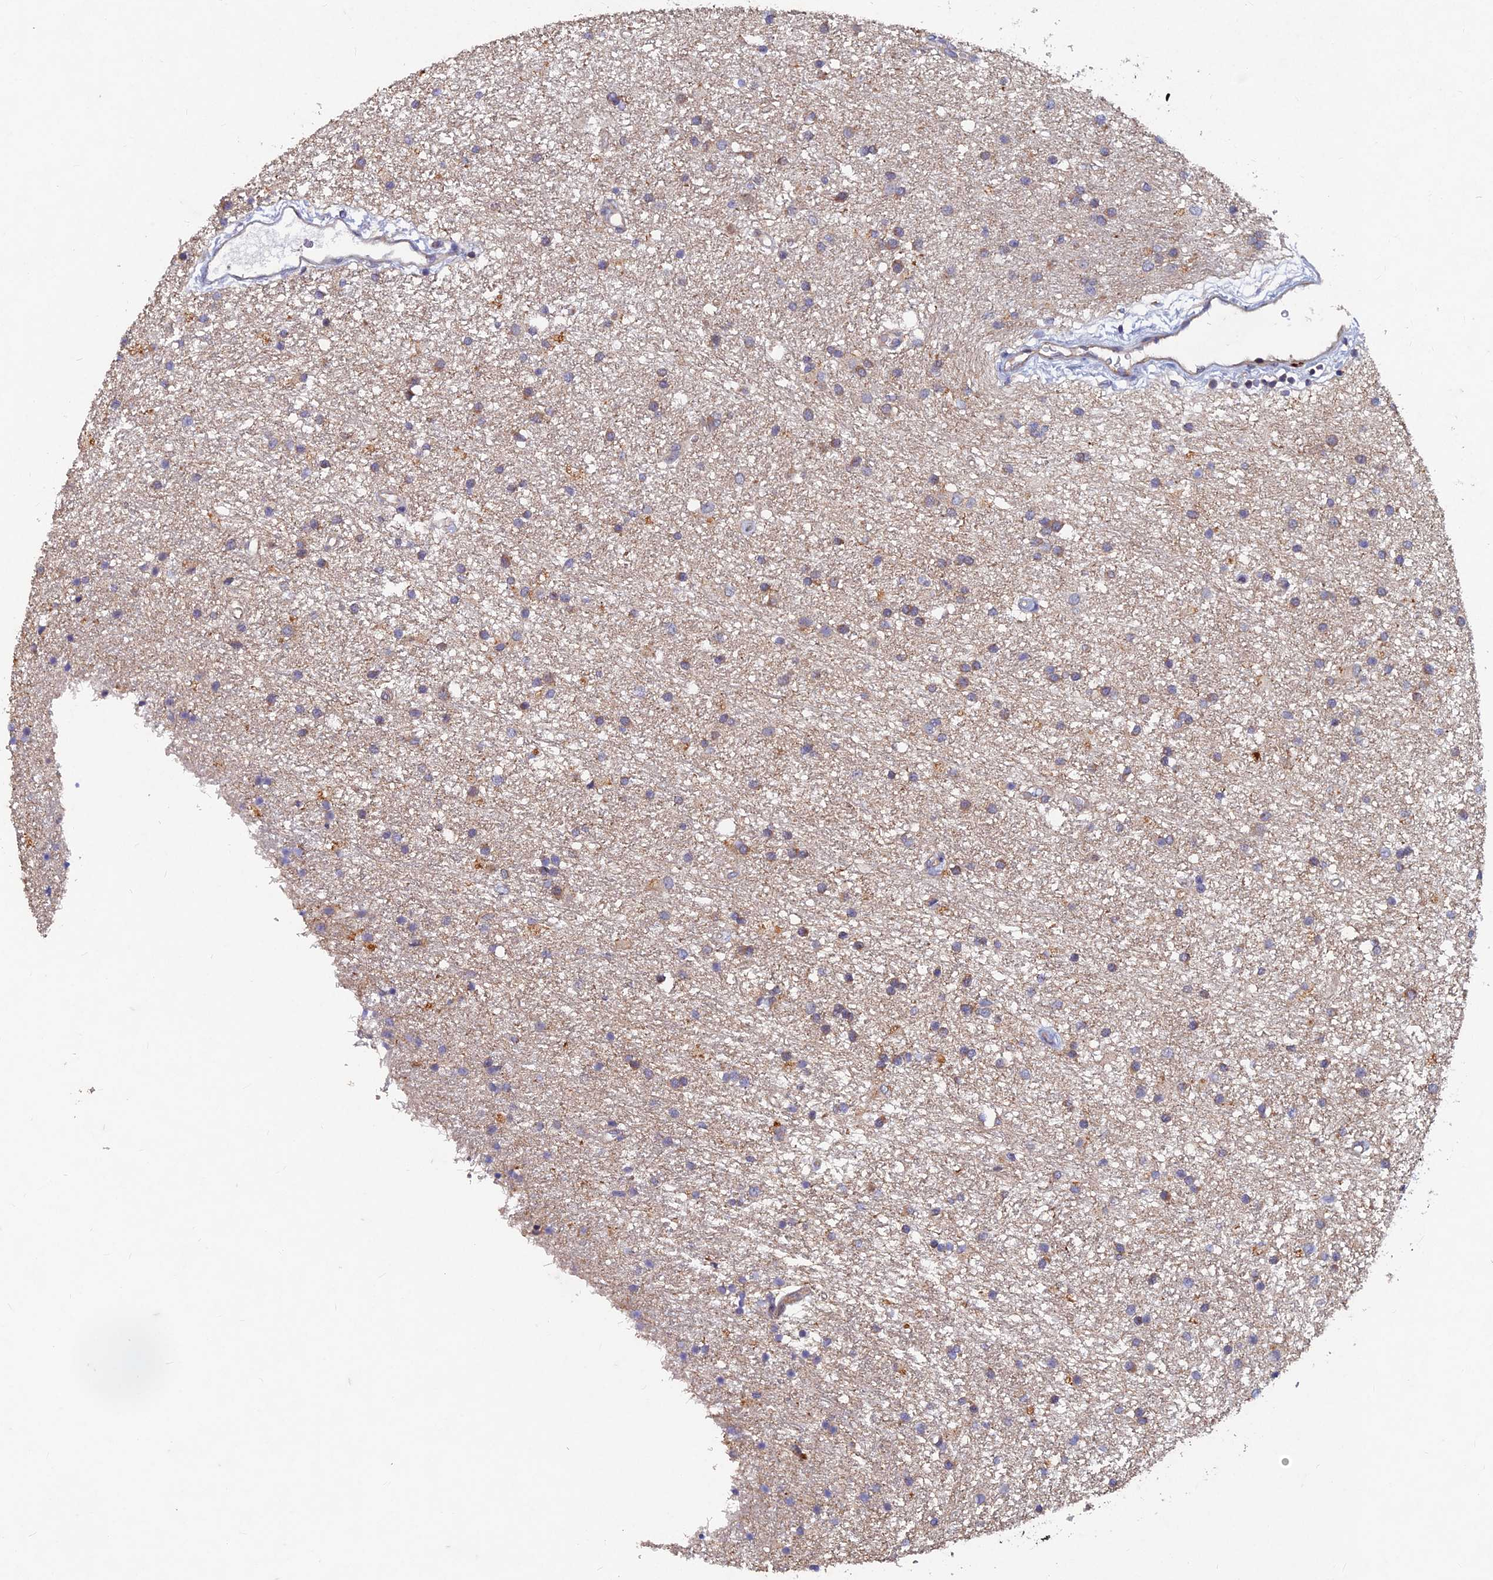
{"staining": {"intensity": "weak", "quantity": "<25%", "location": "cytoplasmic/membranous"}, "tissue": "glioma", "cell_type": "Tumor cells", "image_type": "cancer", "snomed": [{"axis": "morphology", "description": "Glioma, malignant, High grade"}, {"axis": "topography", "description": "Brain"}], "caption": "There is no significant positivity in tumor cells of glioma. (DAB immunohistochemistry (IHC), high magnification).", "gene": "NCAPG", "patient": {"sex": "male", "age": 77}}